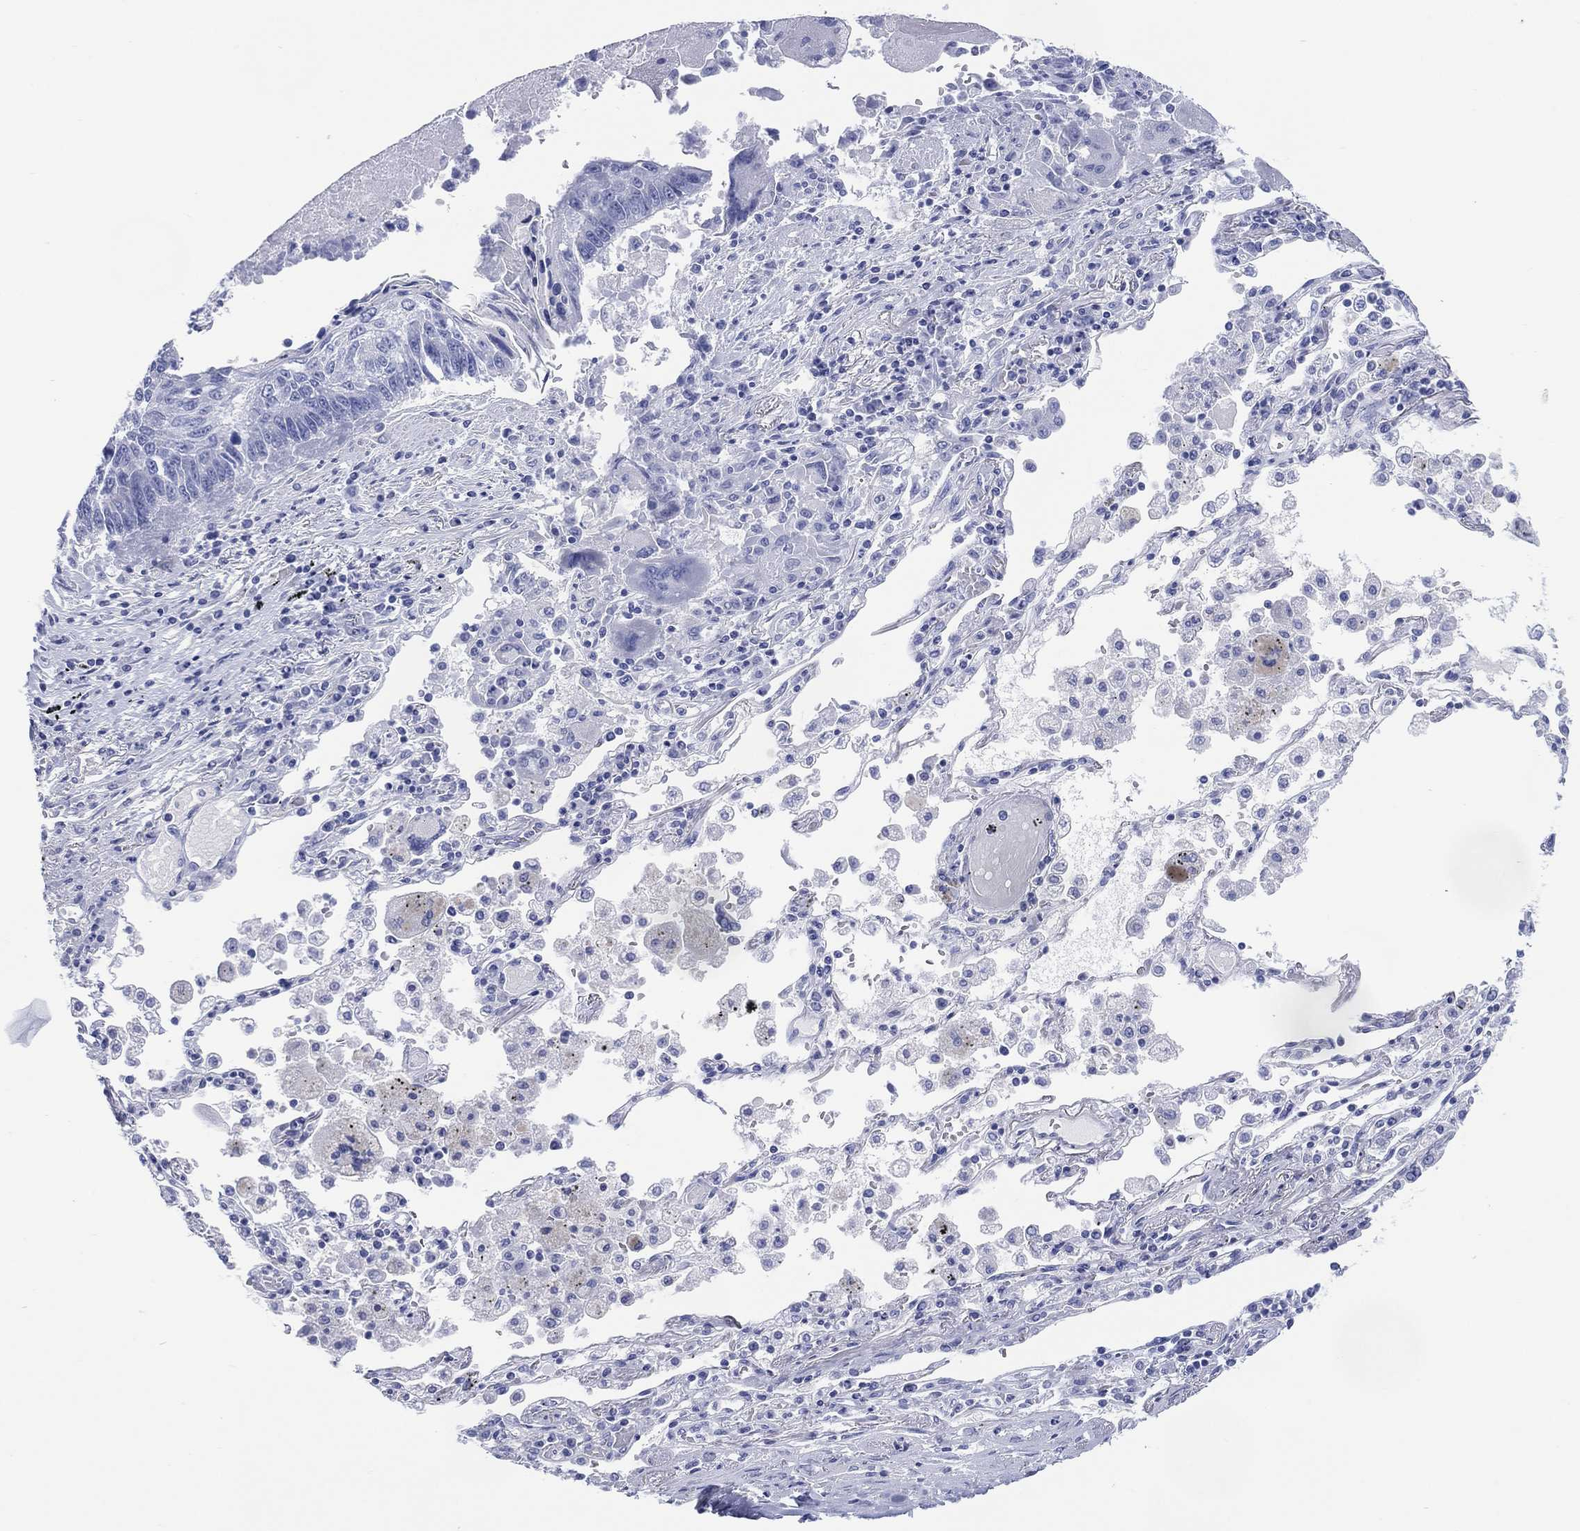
{"staining": {"intensity": "negative", "quantity": "none", "location": "none"}, "tissue": "lung cancer", "cell_type": "Tumor cells", "image_type": "cancer", "snomed": [{"axis": "morphology", "description": "Squamous cell carcinoma, NOS"}, {"axis": "topography", "description": "Lung"}], "caption": "DAB immunohistochemical staining of human lung cancer (squamous cell carcinoma) demonstrates no significant positivity in tumor cells.", "gene": "LRRD1", "patient": {"sex": "male", "age": 73}}